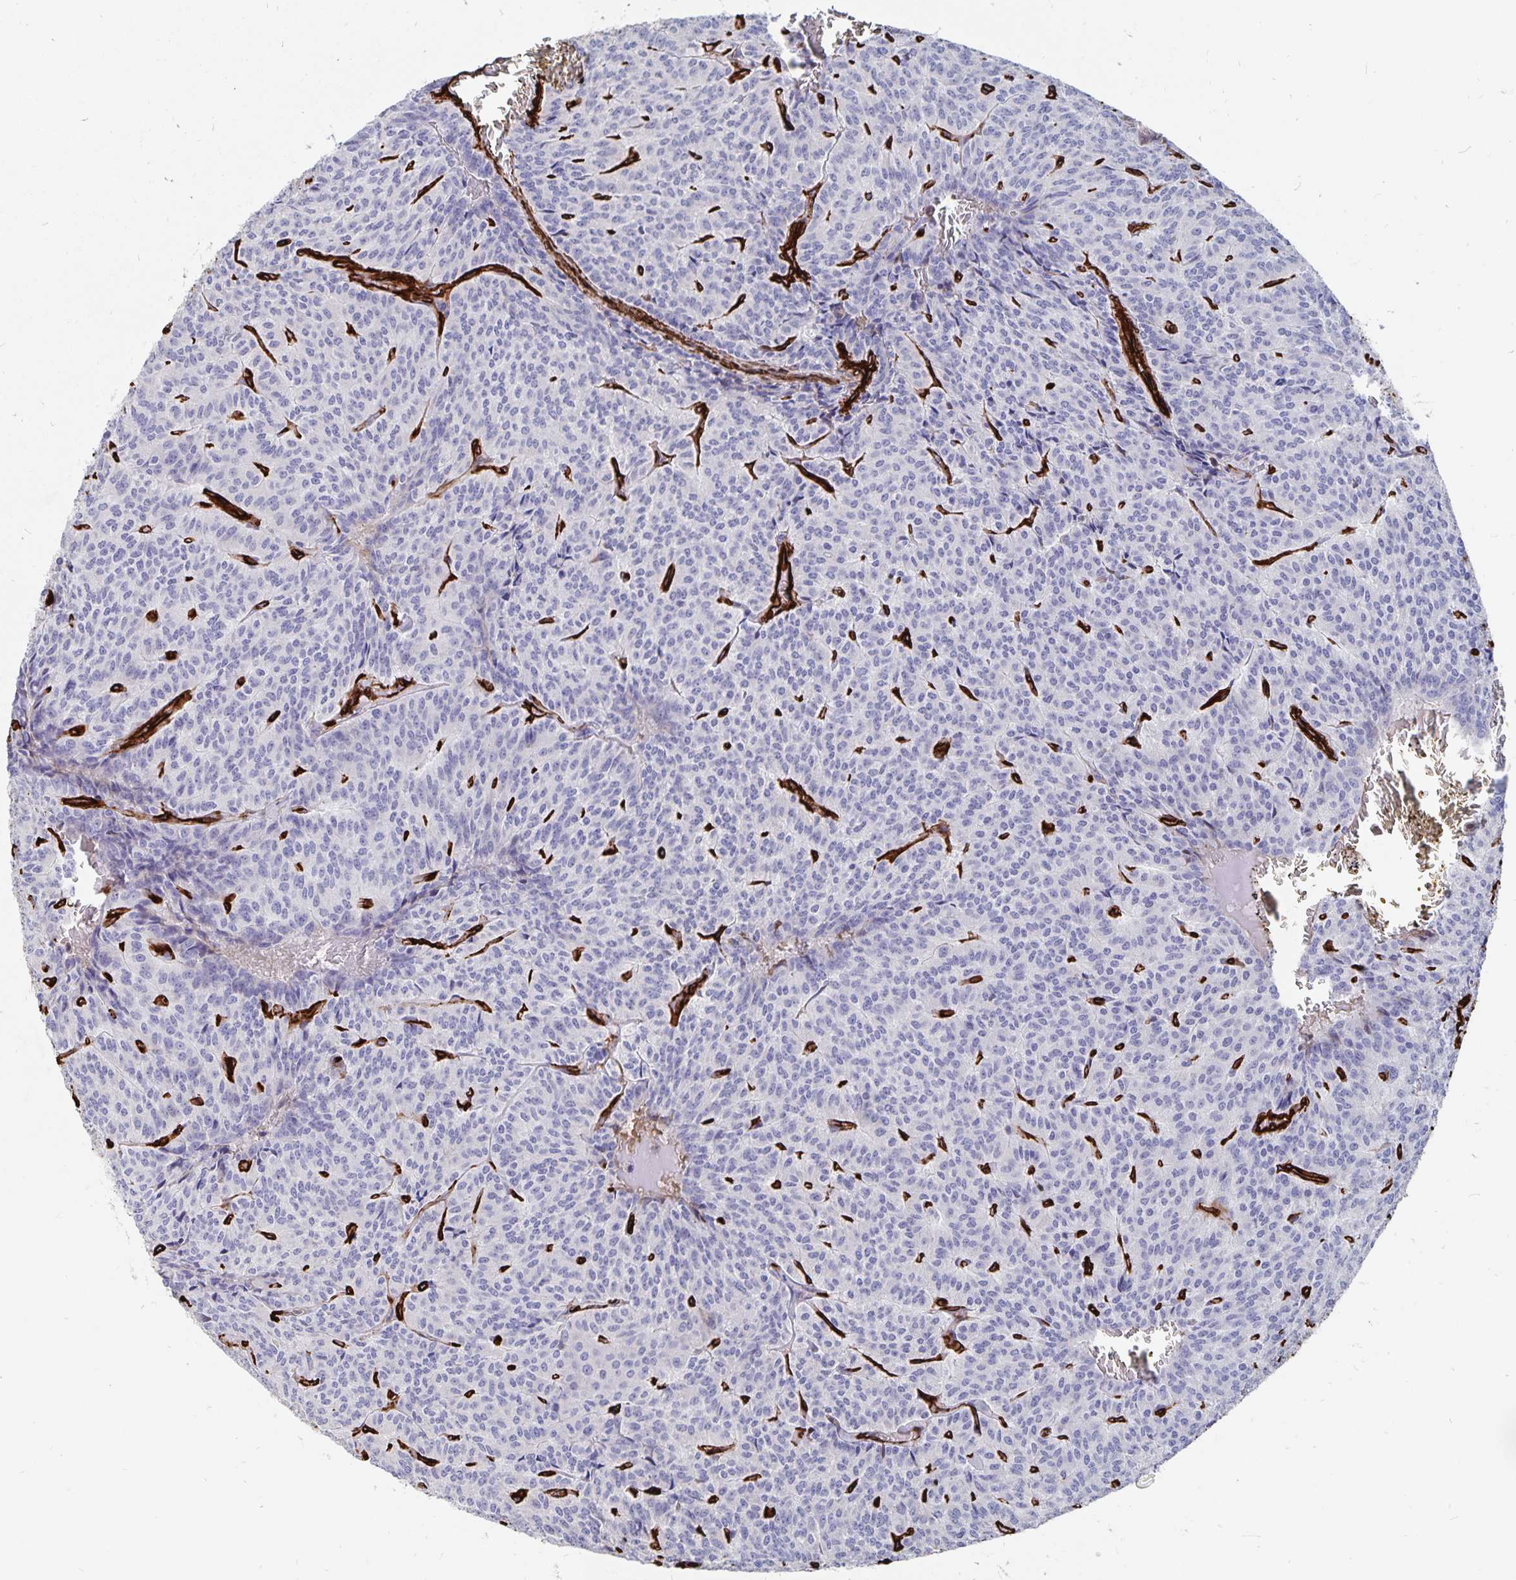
{"staining": {"intensity": "negative", "quantity": "none", "location": "none"}, "tissue": "carcinoid", "cell_type": "Tumor cells", "image_type": "cancer", "snomed": [{"axis": "morphology", "description": "Carcinoid, malignant, NOS"}, {"axis": "topography", "description": "Lung"}], "caption": "An immunohistochemistry (IHC) histopathology image of carcinoid (malignant) is shown. There is no staining in tumor cells of carcinoid (malignant).", "gene": "DCHS2", "patient": {"sex": "male", "age": 70}}